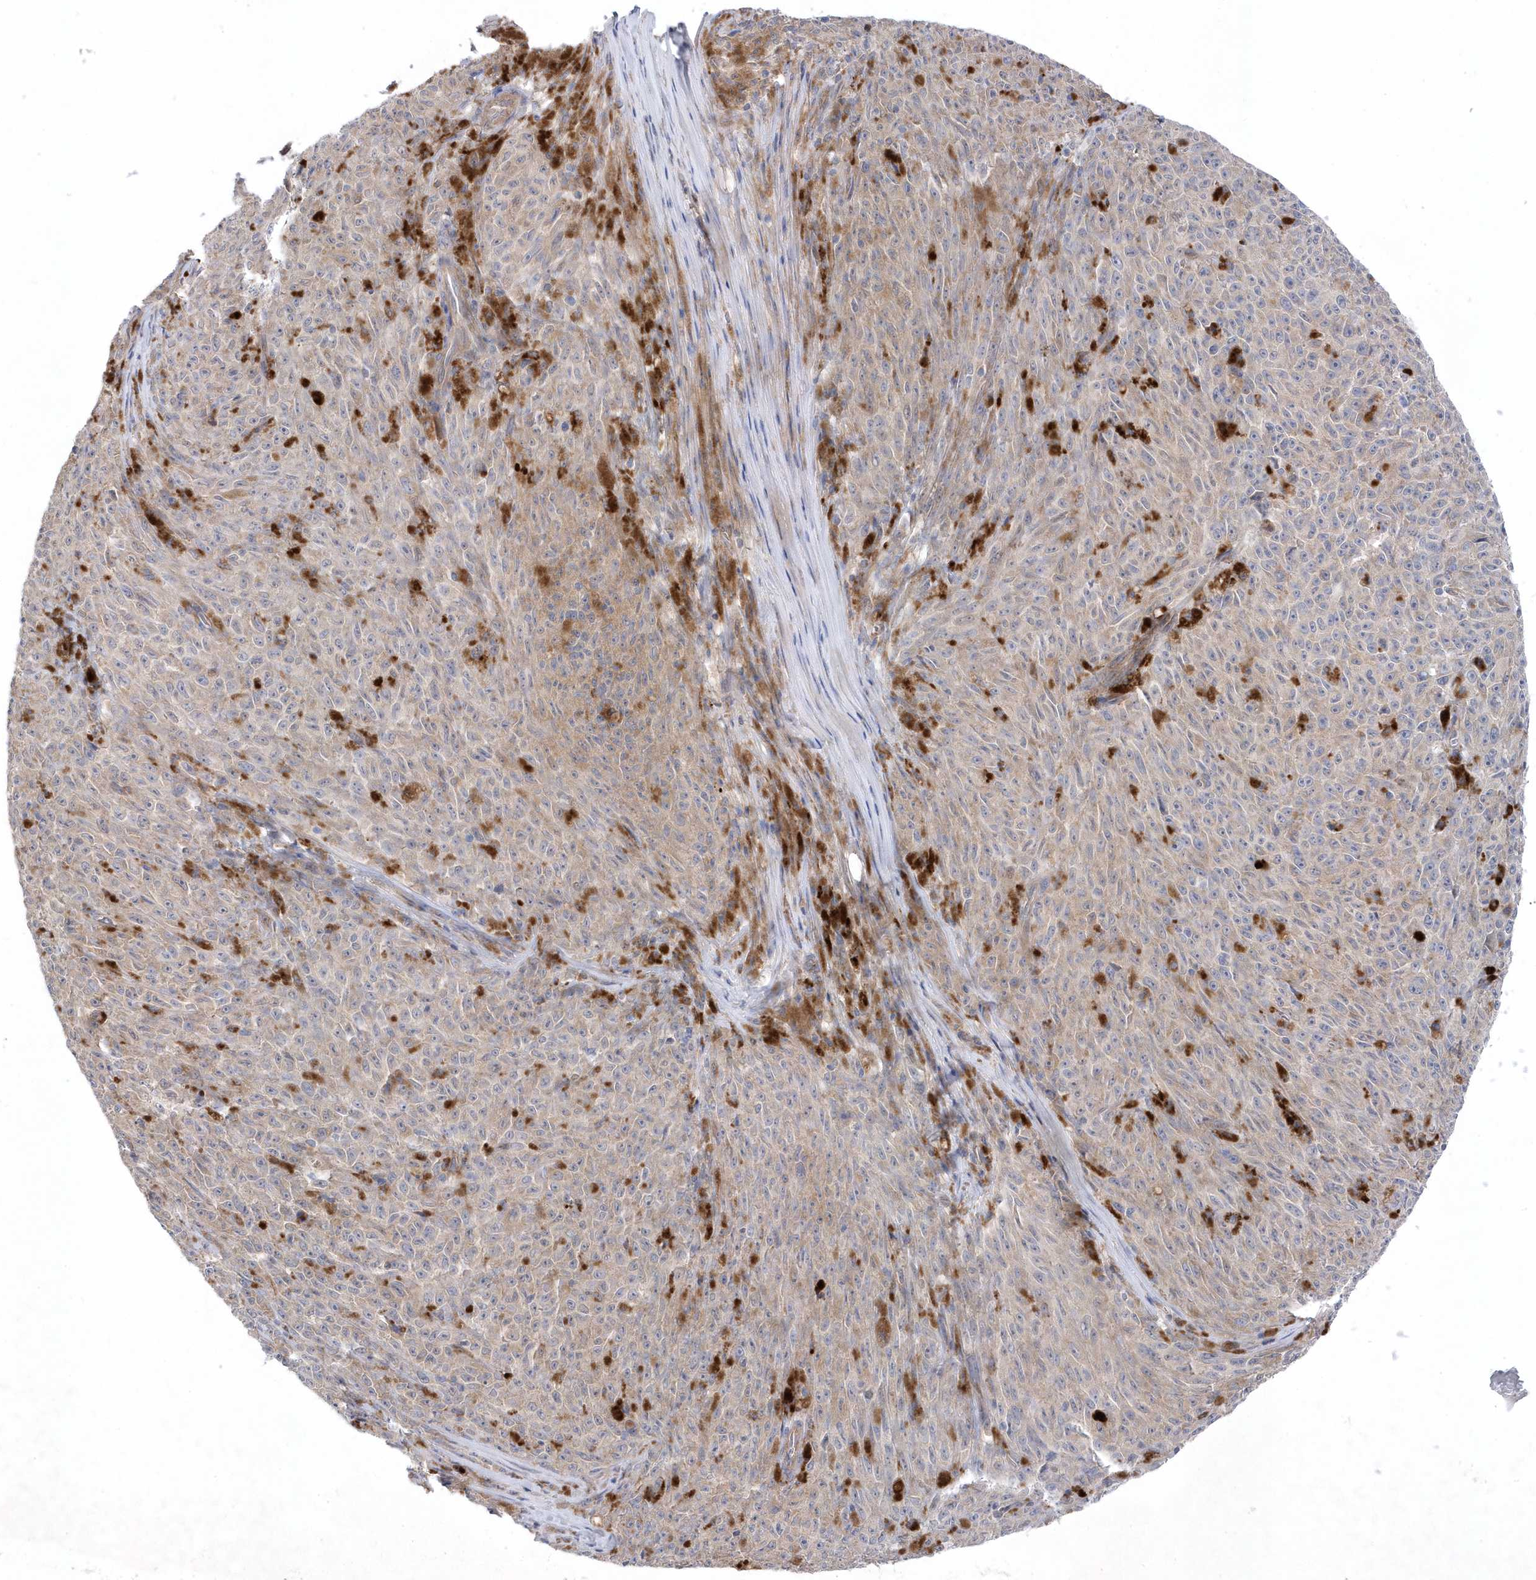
{"staining": {"intensity": "weak", "quantity": "25%-75%", "location": "cytoplasmic/membranous"}, "tissue": "melanoma", "cell_type": "Tumor cells", "image_type": "cancer", "snomed": [{"axis": "morphology", "description": "Malignant melanoma, NOS"}, {"axis": "topography", "description": "Skin"}], "caption": "This photomicrograph demonstrates melanoma stained with IHC to label a protein in brown. The cytoplasmic/membranous of tumor cells show weak positivity for the protein. Nuclei are counter-stained blue.", "gene": "ANAPC1", "patient": {"sex": "female", "age": 82}}